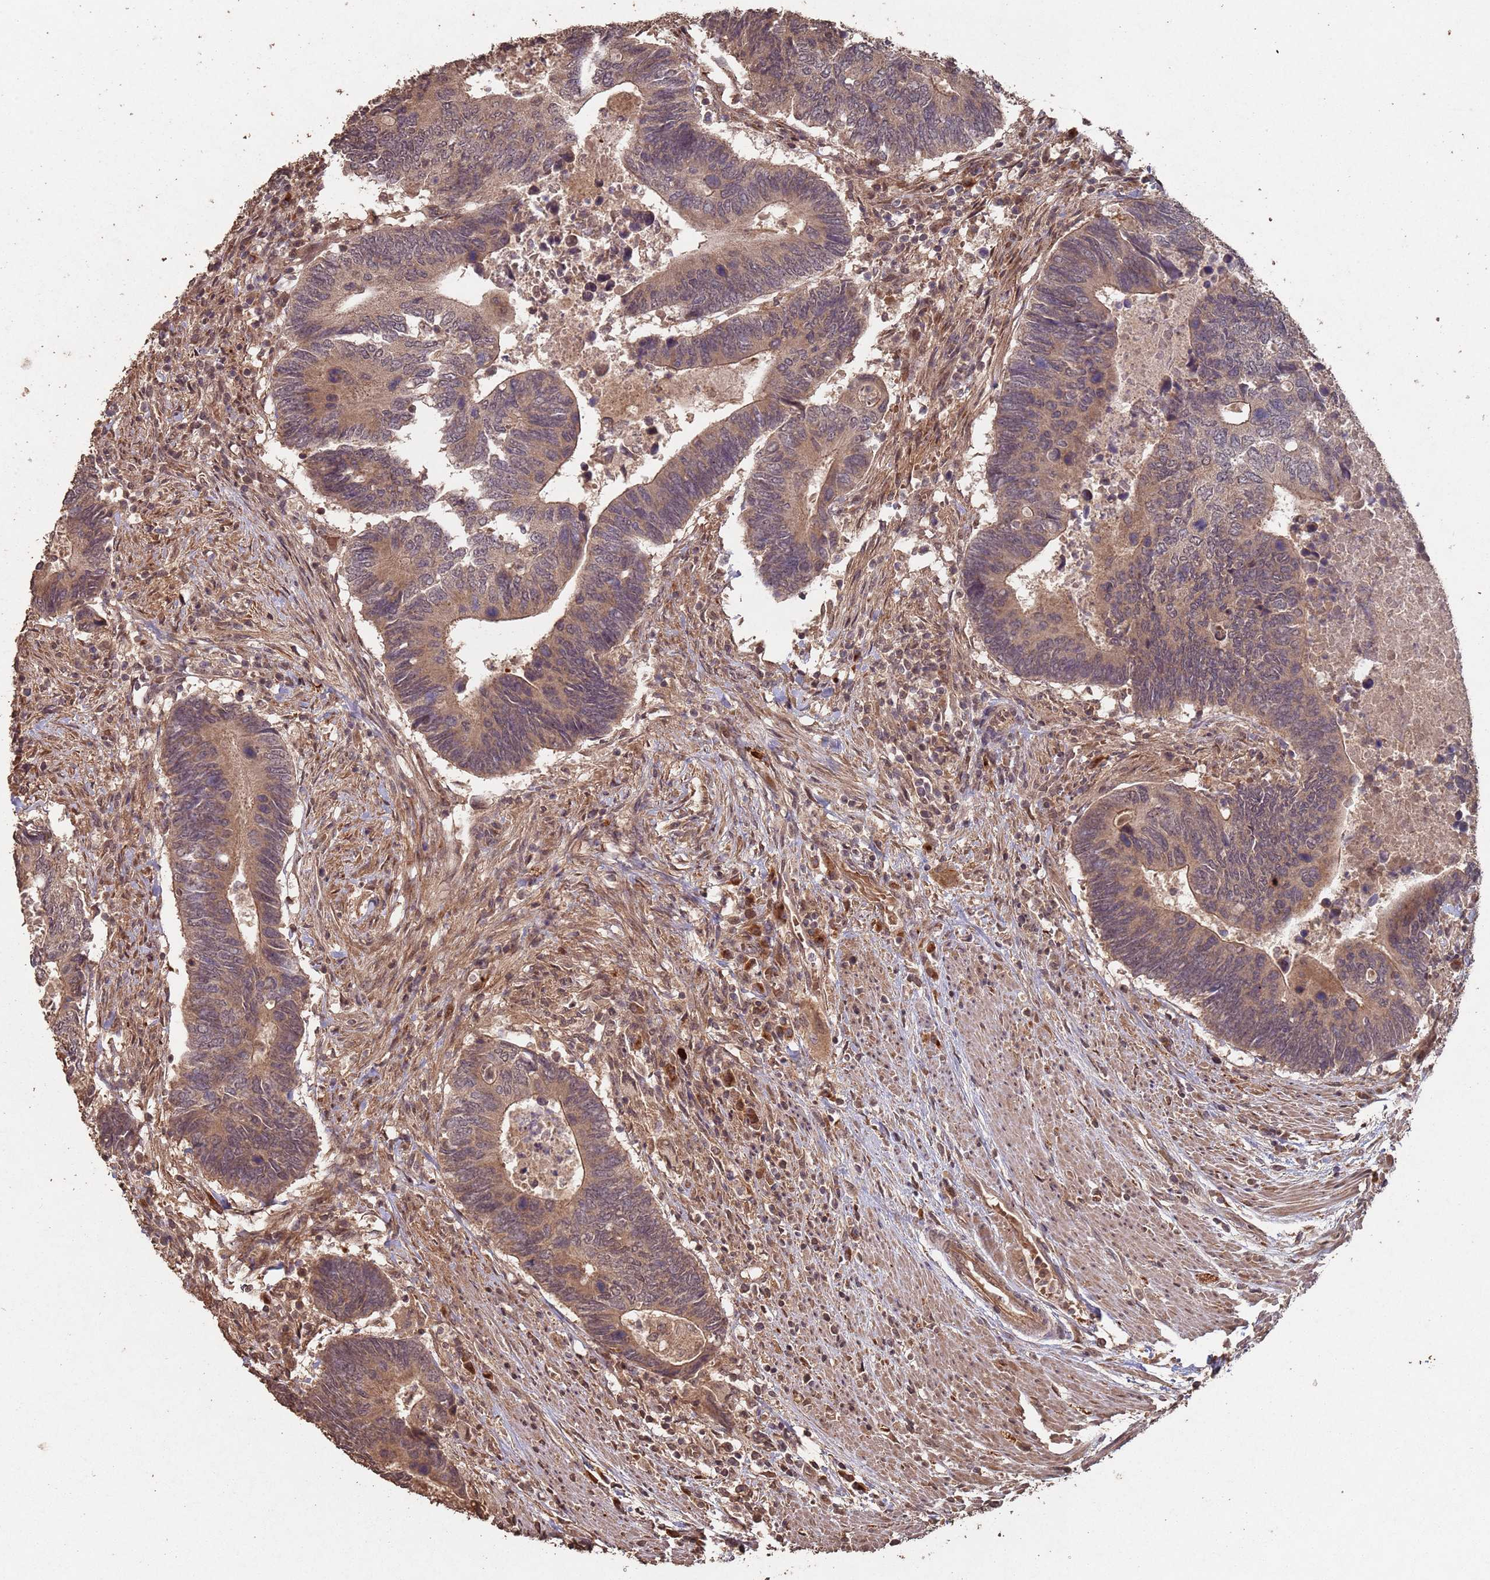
{"staining": {"intensity": "moderate", "quantity": "25%-75%", "location": "cytoplasmic/membranous,nuclear"}, "tissue": "colorectal cancer", "cell_type": "Tumor cells", "image_type": "cancer", "snomed": [{"axis": "morphology", "description": "Adenocarcinoma, NOS"}, {"axis": "topography", "description": "Colon"}], "caption": "Tumor cells show medium levels of moderate cytoplasmic/membranous and nuclear expression in about 25%-75% of cells in colorectal adenocarcinoma. The staining was performed using DAB, with brown indicating positive protein expression. Nuclei are stained blue with hematoxylin.", "gene": "FRAT1", "patient": {"sex": "male", "age": 87}}